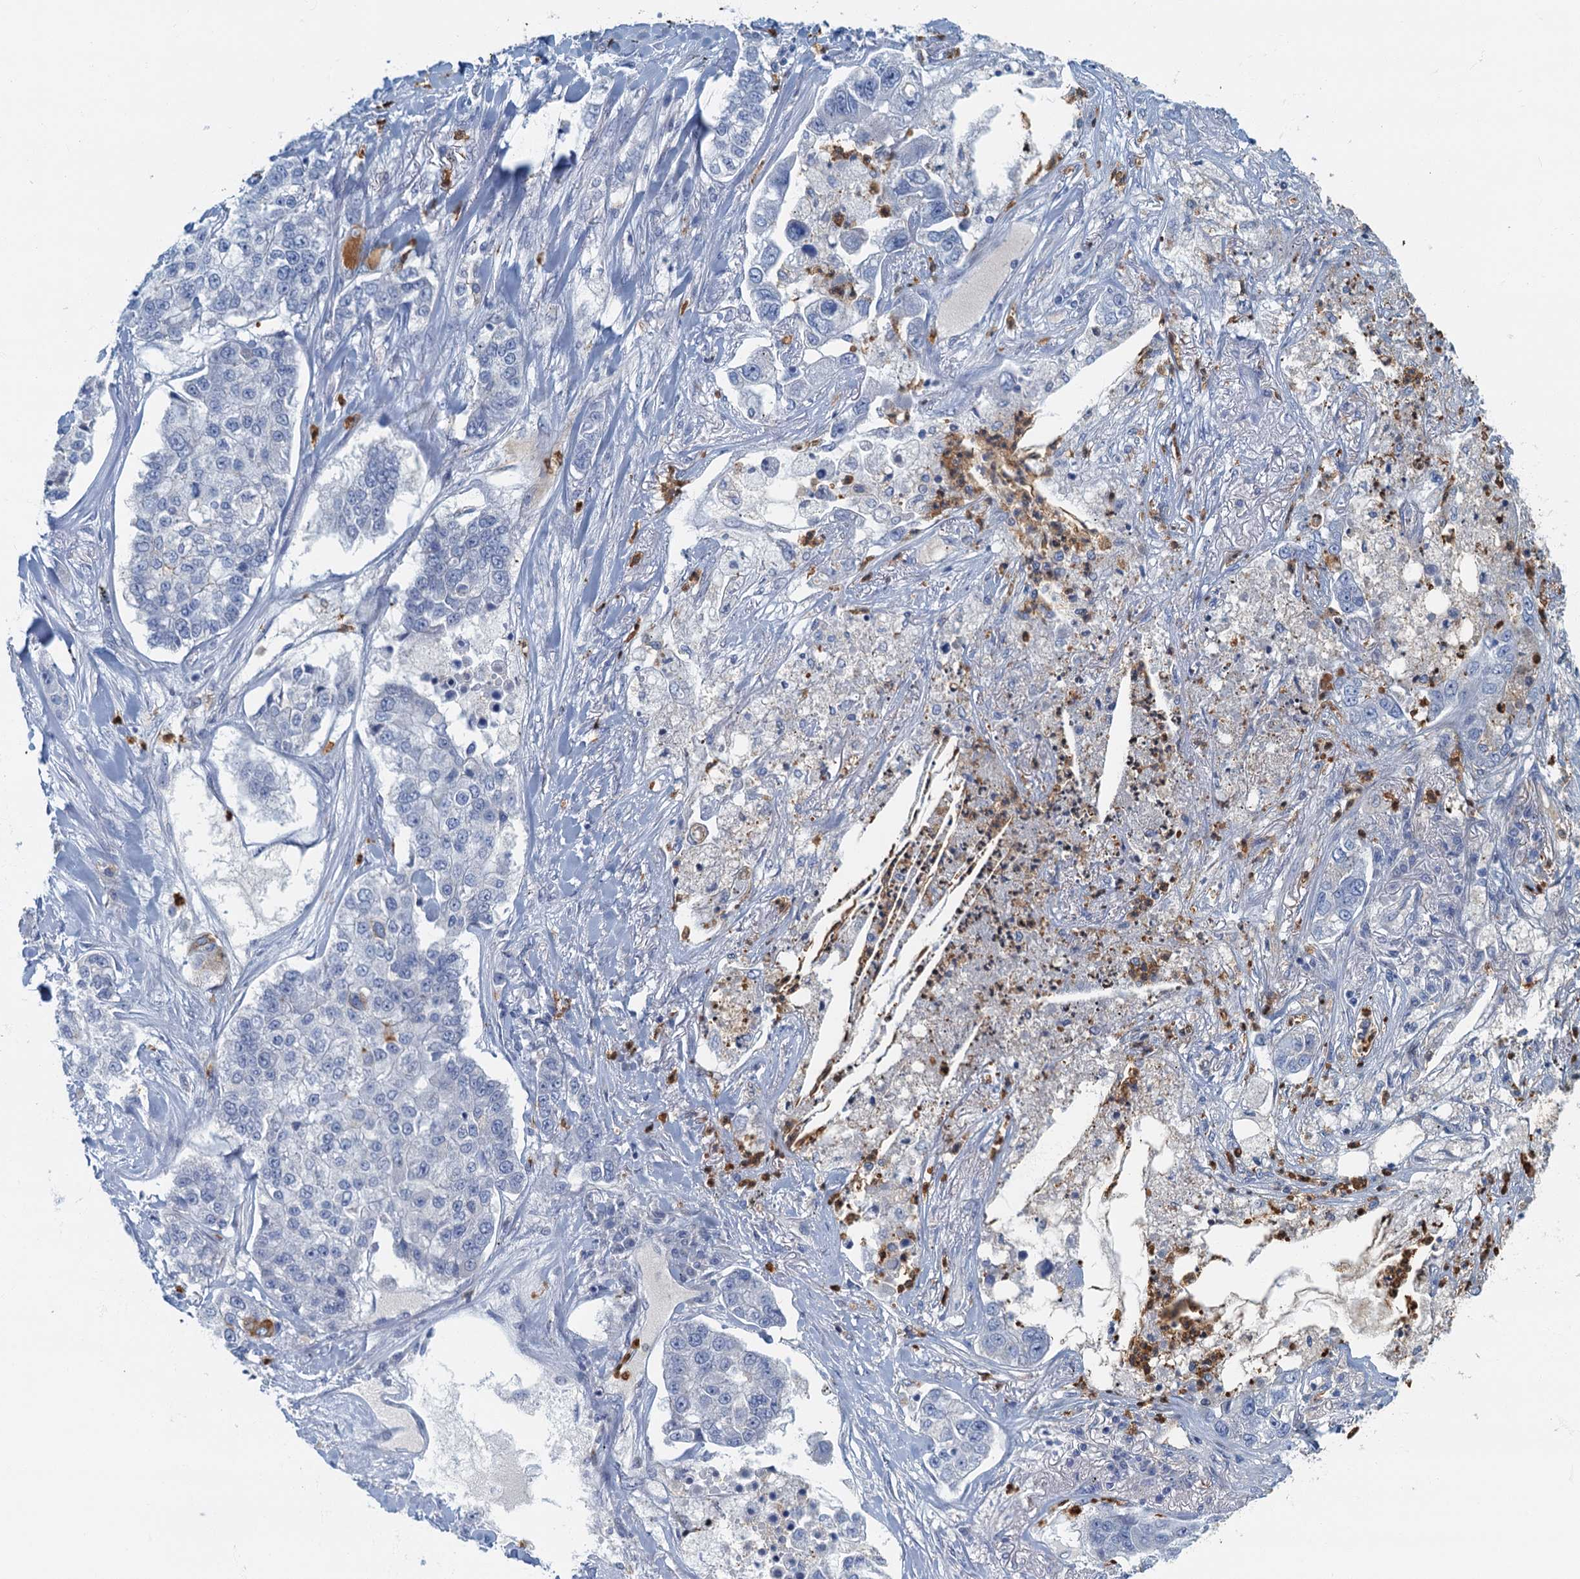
{"staining": {"intensity": "negative", "quantity": "none", "location": "none"}, "tissue": "lung cancer", "cell_type": "Tumor cells", "image_type": "cancer", "snomed": [{"axis": "morphology", "description": "Adenocarcinoma, NOS"}, {"axis": "topography", "description": "Lung"}], "caption": "The immunohistochemistry histopathology image has no significant staining in tumor cells of lung cancer tissue.", "gene": "ANKDD1A", "patient": {"sex": "male", "age": 49}}